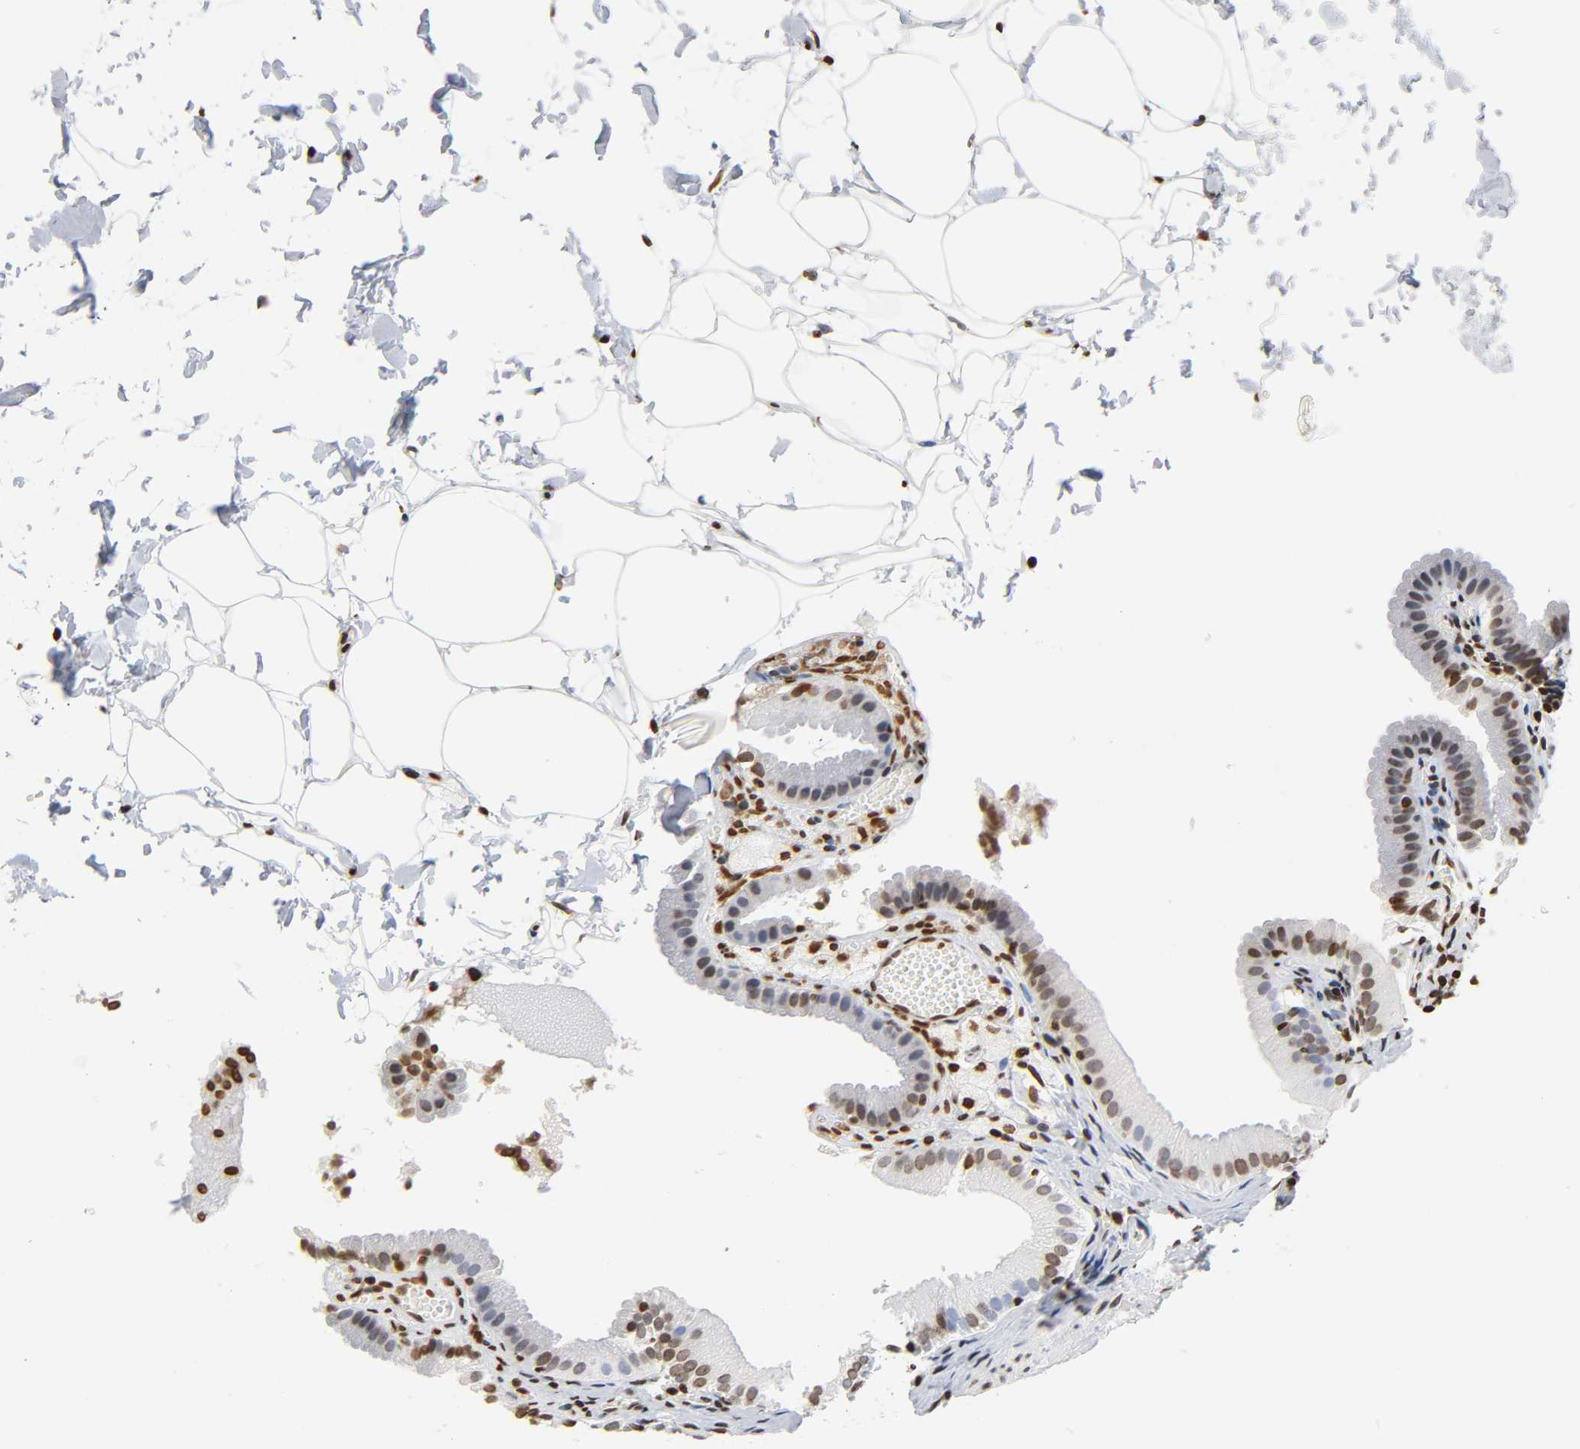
{"staining": {"intensity": "moderate", "quantity": "25%-75%", "location": "nuclear"}, "tissue": "gallbladder", "cell_type": "Glandular cells", "image_type": "normal", "snomed": [{"axis": "morphology", "description": "Normal tissue, NOS"}, {"axis": "topography", "description": "Gallbladder"}], "caption": "A micrograph of human gallbladder stained for a protein exhibits moderate nuclear brown staining in glandular cells. (DAB (3,3'-diaminobenzidine) IHC with brightfield microscopy, high magnification).", "gene": "HOXA6", "patient": {"sex": "female", "age": 24}}